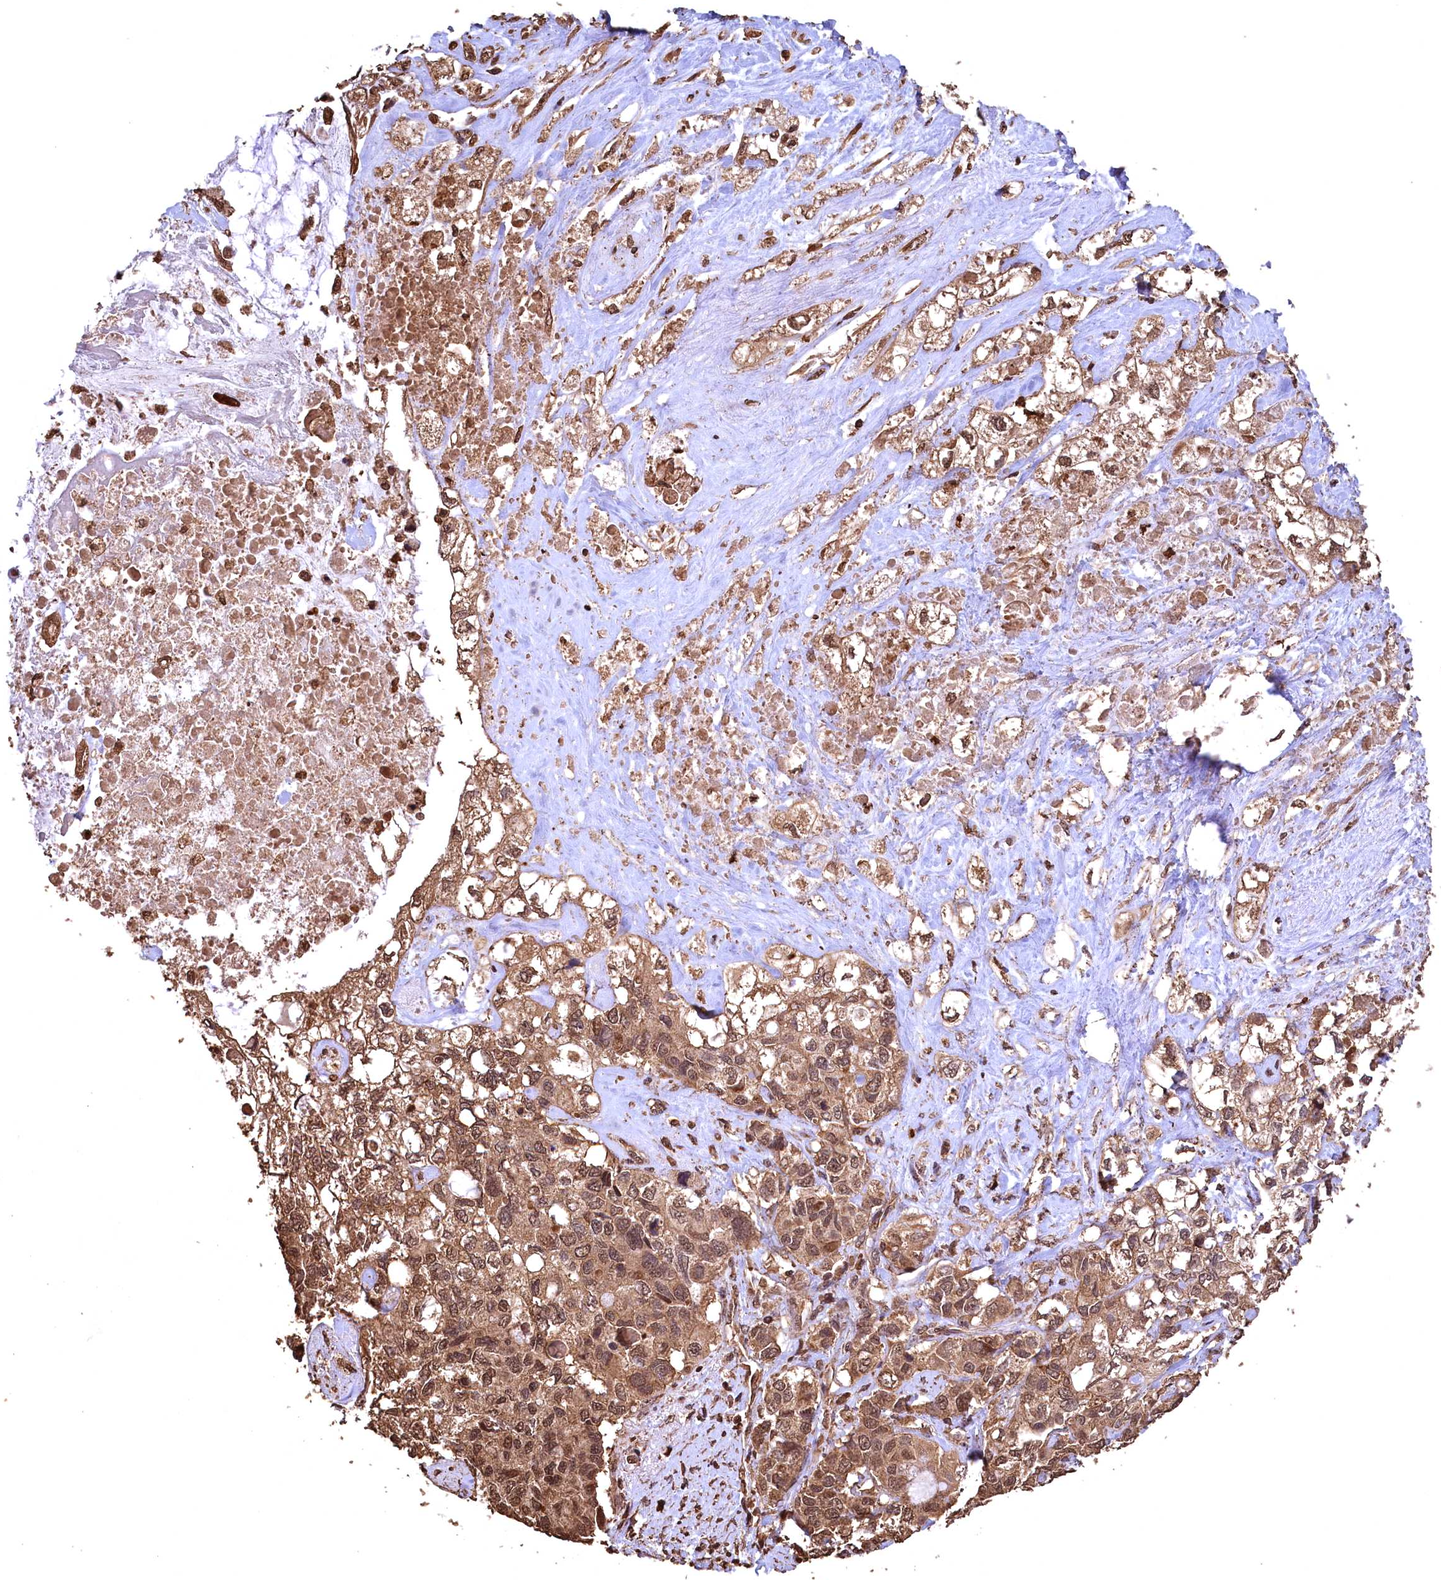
{"staining": {"intensity": "moderate", "quantity": ">75%", "location": "cytoplasmic/membranous,nuclear"}, "tissue": "pancreatic cancer", "cell_type": "Tumor cells", "image_type": "cancer", "snomed": [{"axis": "morphology", "description": "Adenocarcinoma, NOS"}, {"axis": "topography", "description": "Pancreas"}], "caption": "Tumor cells demonstrate medium levels of moderate cytoplasmic/membranous and nuclear expression in about >75% of cells in pancreatic adenocarcinoma.", "gene": "CEP57L1", "patient": {"sex": "female", "age": 56}}